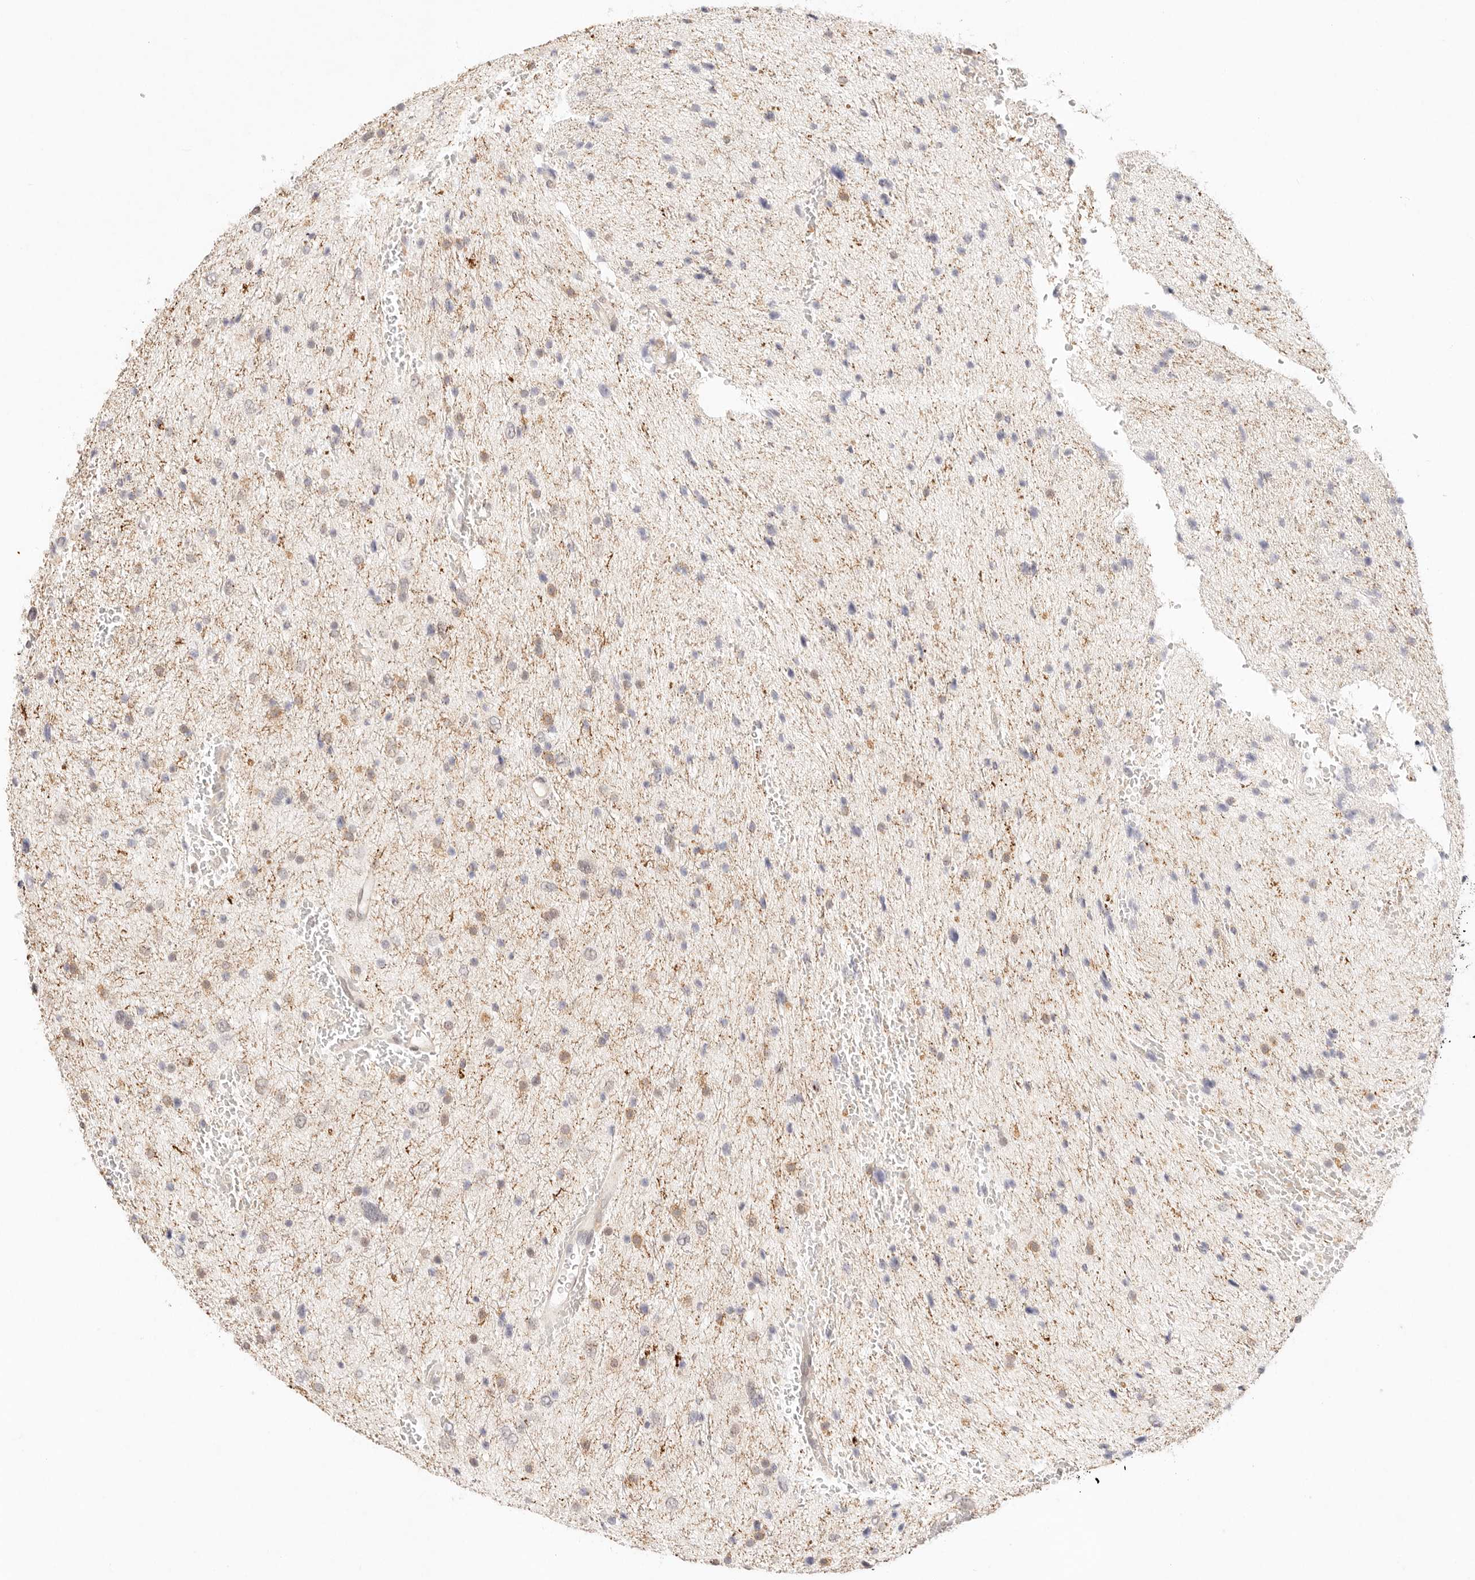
{"staining": {"intensity": "negative", "quantity": "none", "location": "none"}, "tissue": "glioma", "cell_type": "Tumor cells", "image_type": "cancer", "snomed": [{"axis": "morphology", "description": "Glioma, malignant, Low grade"}, {"axis": "topography", "description": "Brain"}], "caption": "Immunohistochemical staining of human malignant glioma (low-grade) reveals no significant staining in tumor cells.", "gene": "GPR156", "patient": {"sex": "female", "age": 37}}